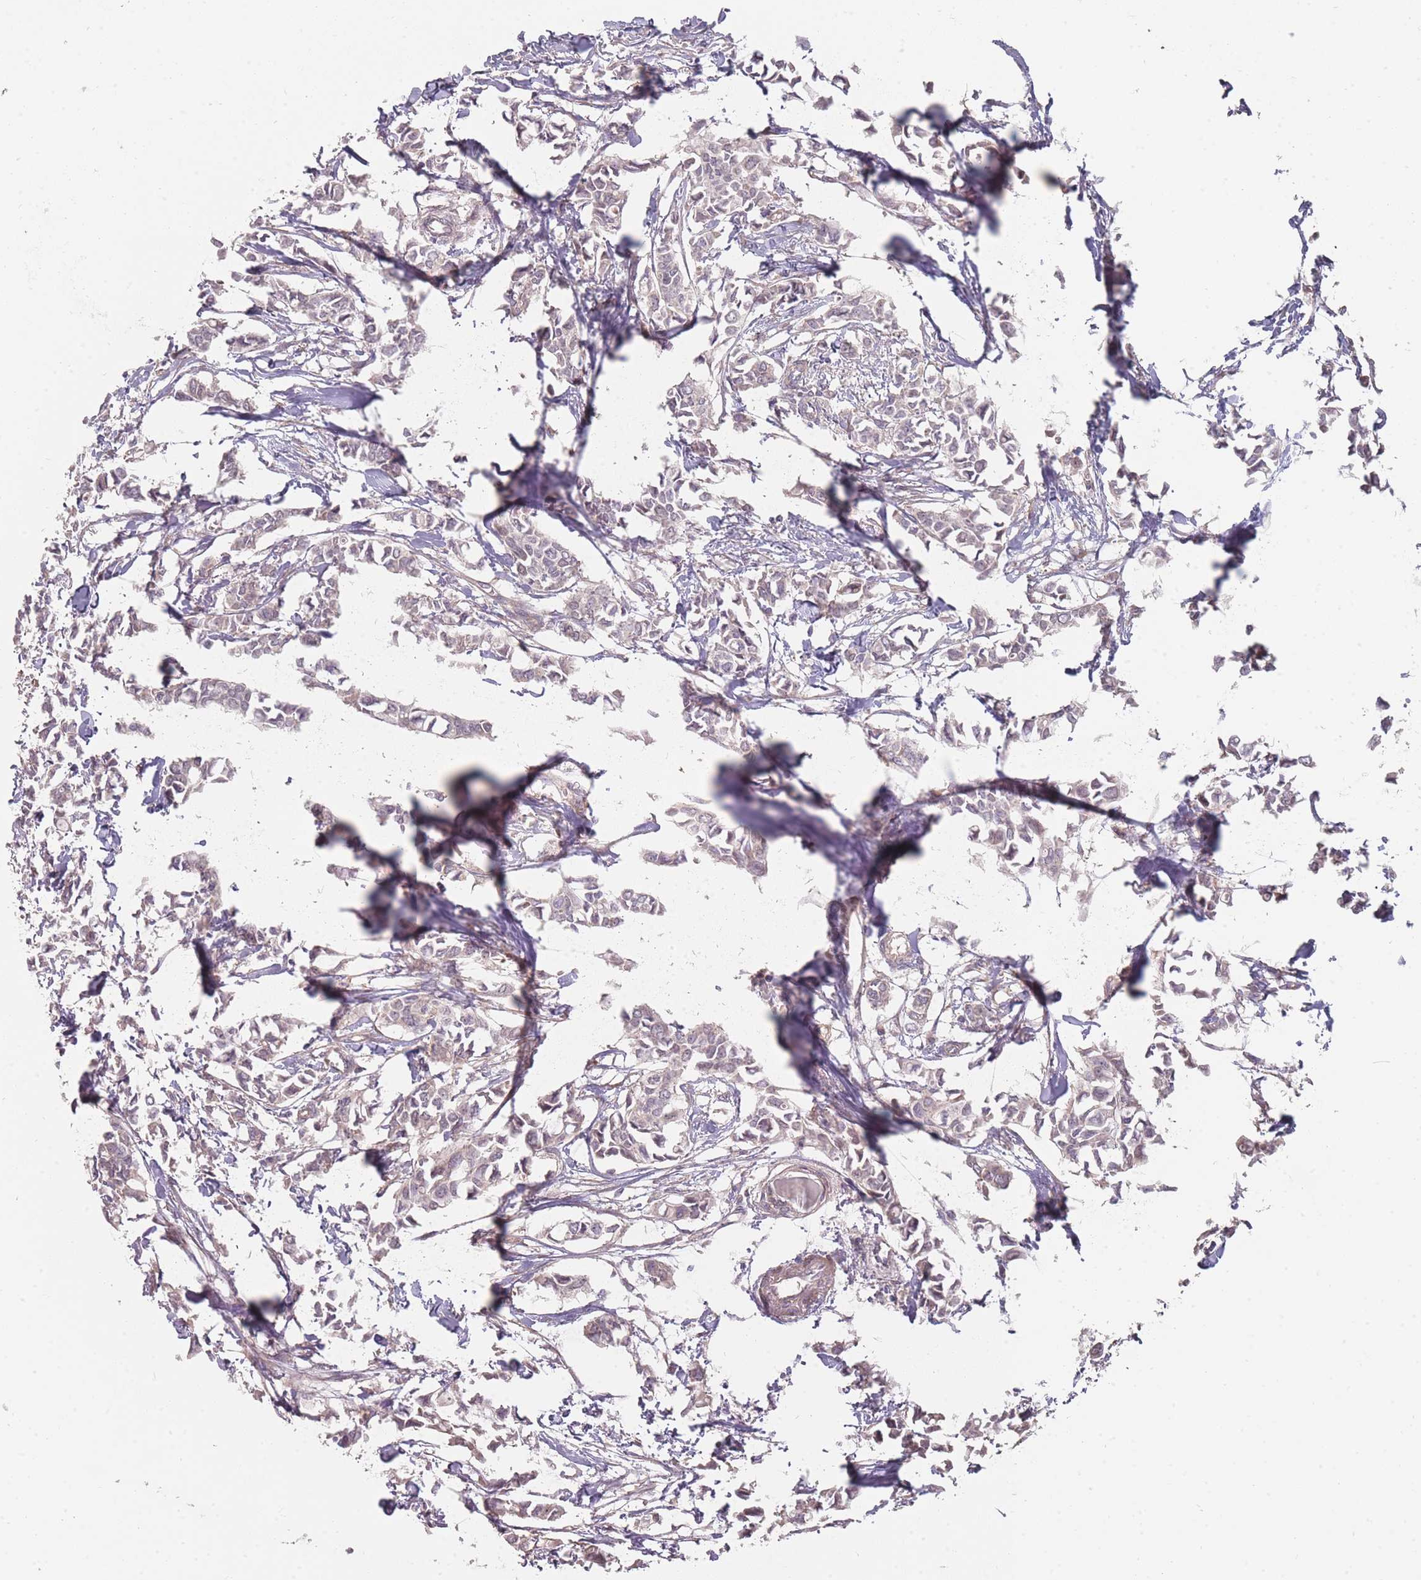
{"staining": {"intensity": "weak", "quantity": "25%-75%", "location": "cytoplasmic/membranous,nuclear"}, "tissue": "breast cancer", "cell_type": "Tumor cells", "image_type": "cancer", "snomed": [{"axis": "morphology", "description": "Duct carcinoma"}, {"axis": "topography", "description": "Breast"}], "caption": "Protein staining of breast cancer (infiltrating ductal carcinoma) tissue demonstrates weak cytoplasmic/membranous and nuclear positivity in approximately 25%-75% of tumor cells.", "gene": "PCDH12", "patient": {"sex": "female", "age": 41}}